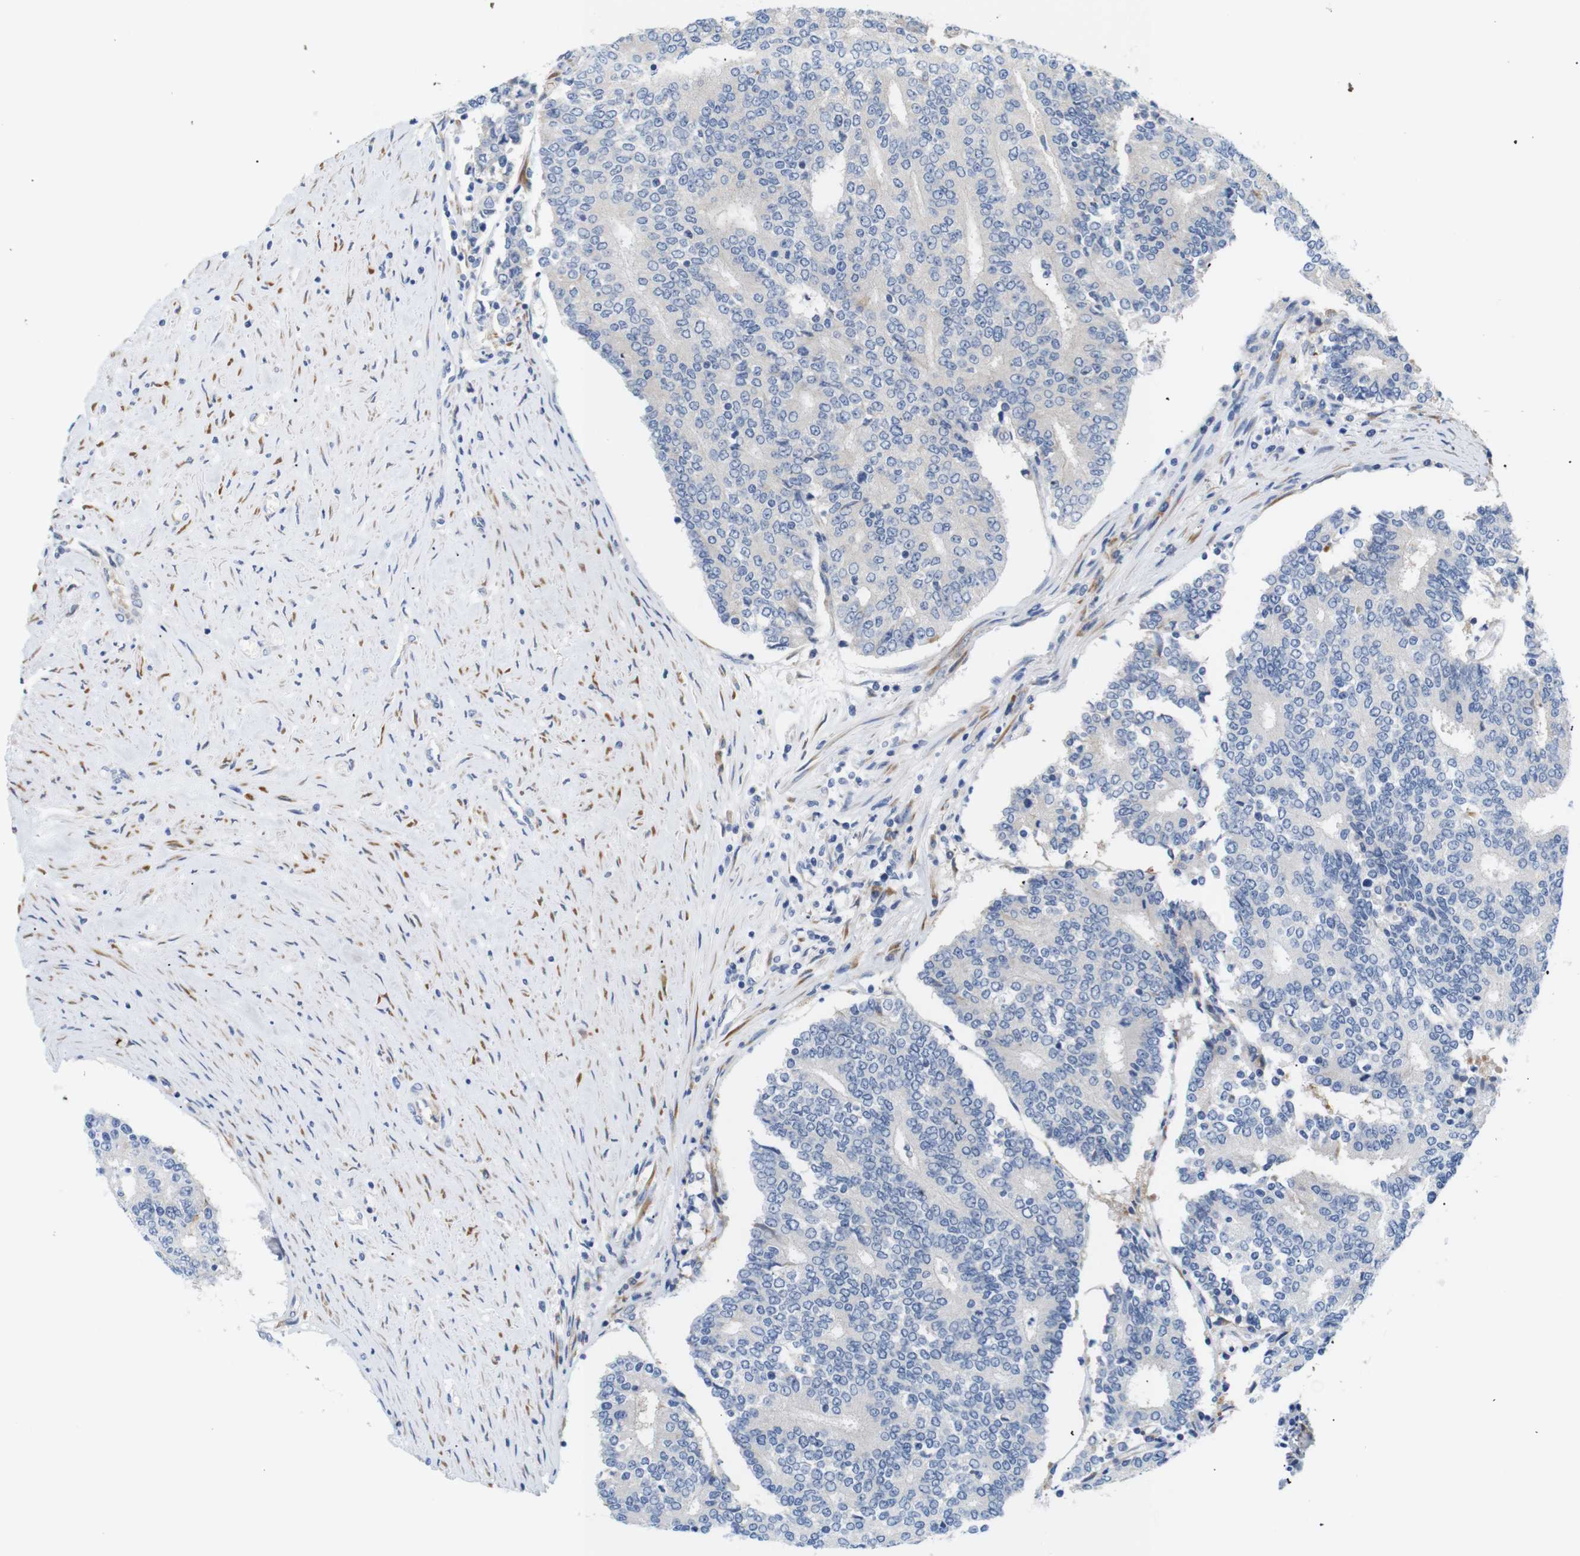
{"staining": {"intensity": "negative", "quantity": "none", "location": "none"}, "tissue": "prostate cancer", "cell_type": "Tumor cells", "image_type": "cancer", "snomed": [{"axis": "morphology", "description": "Normal tissue, NOS"}, {"axis": "morphology", "description": "Adenocarcinoma, High grade"}, {"axis": "topography", "description": "Prostate"}, {"axis": "topography", "description": "Seminal veicle"}], "caption": "Tumor cells are negative for protein expression in human prostate adenocarcinoma (high-grade).", "gene": "TRIM5", "patient": {"sex": "male", "age": 55}}